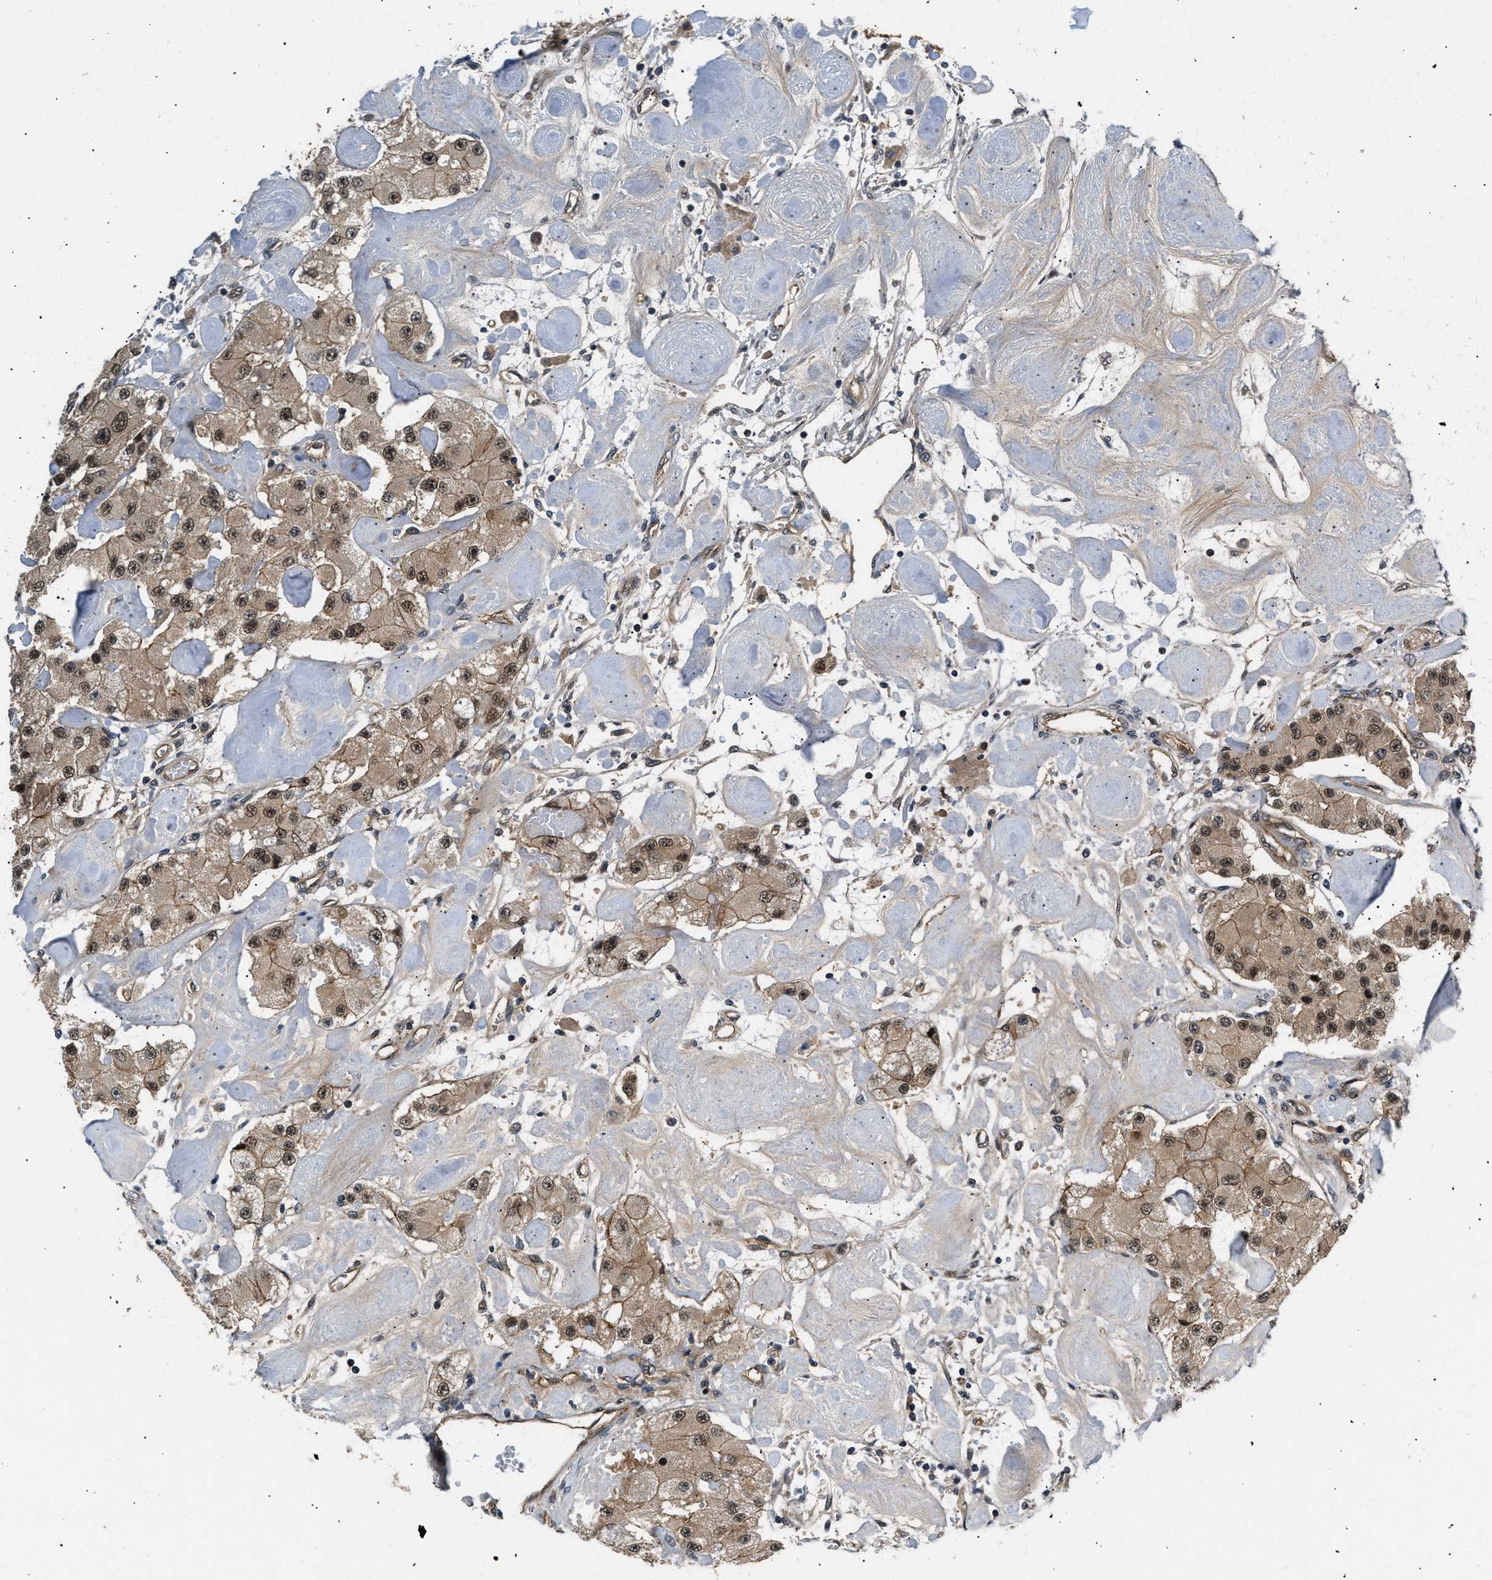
{"staining": {"intensity": "moderate", "quantity": ">75%", "location": "cytoplasmic/membranous,nuclear"}, "tissue": "carcinoid", "cell_type": "Tumor cells", "image_type": "cancer", "snomed": [{"axis": "morphology", "description": "Carcinoid, malignant, NOS"}, {"axis": "topography", "description": "Pancreas"}], "caption": "High-power microscopy captured an immunohistochemistry photomicrograph of malignant carcinoid, revealing moderate cytoplasmic/membranous and nuclear expression in approximately >75% of tumor cells.", "gene": "COPS2", "patient": {"sex": "male", "age": 41}}